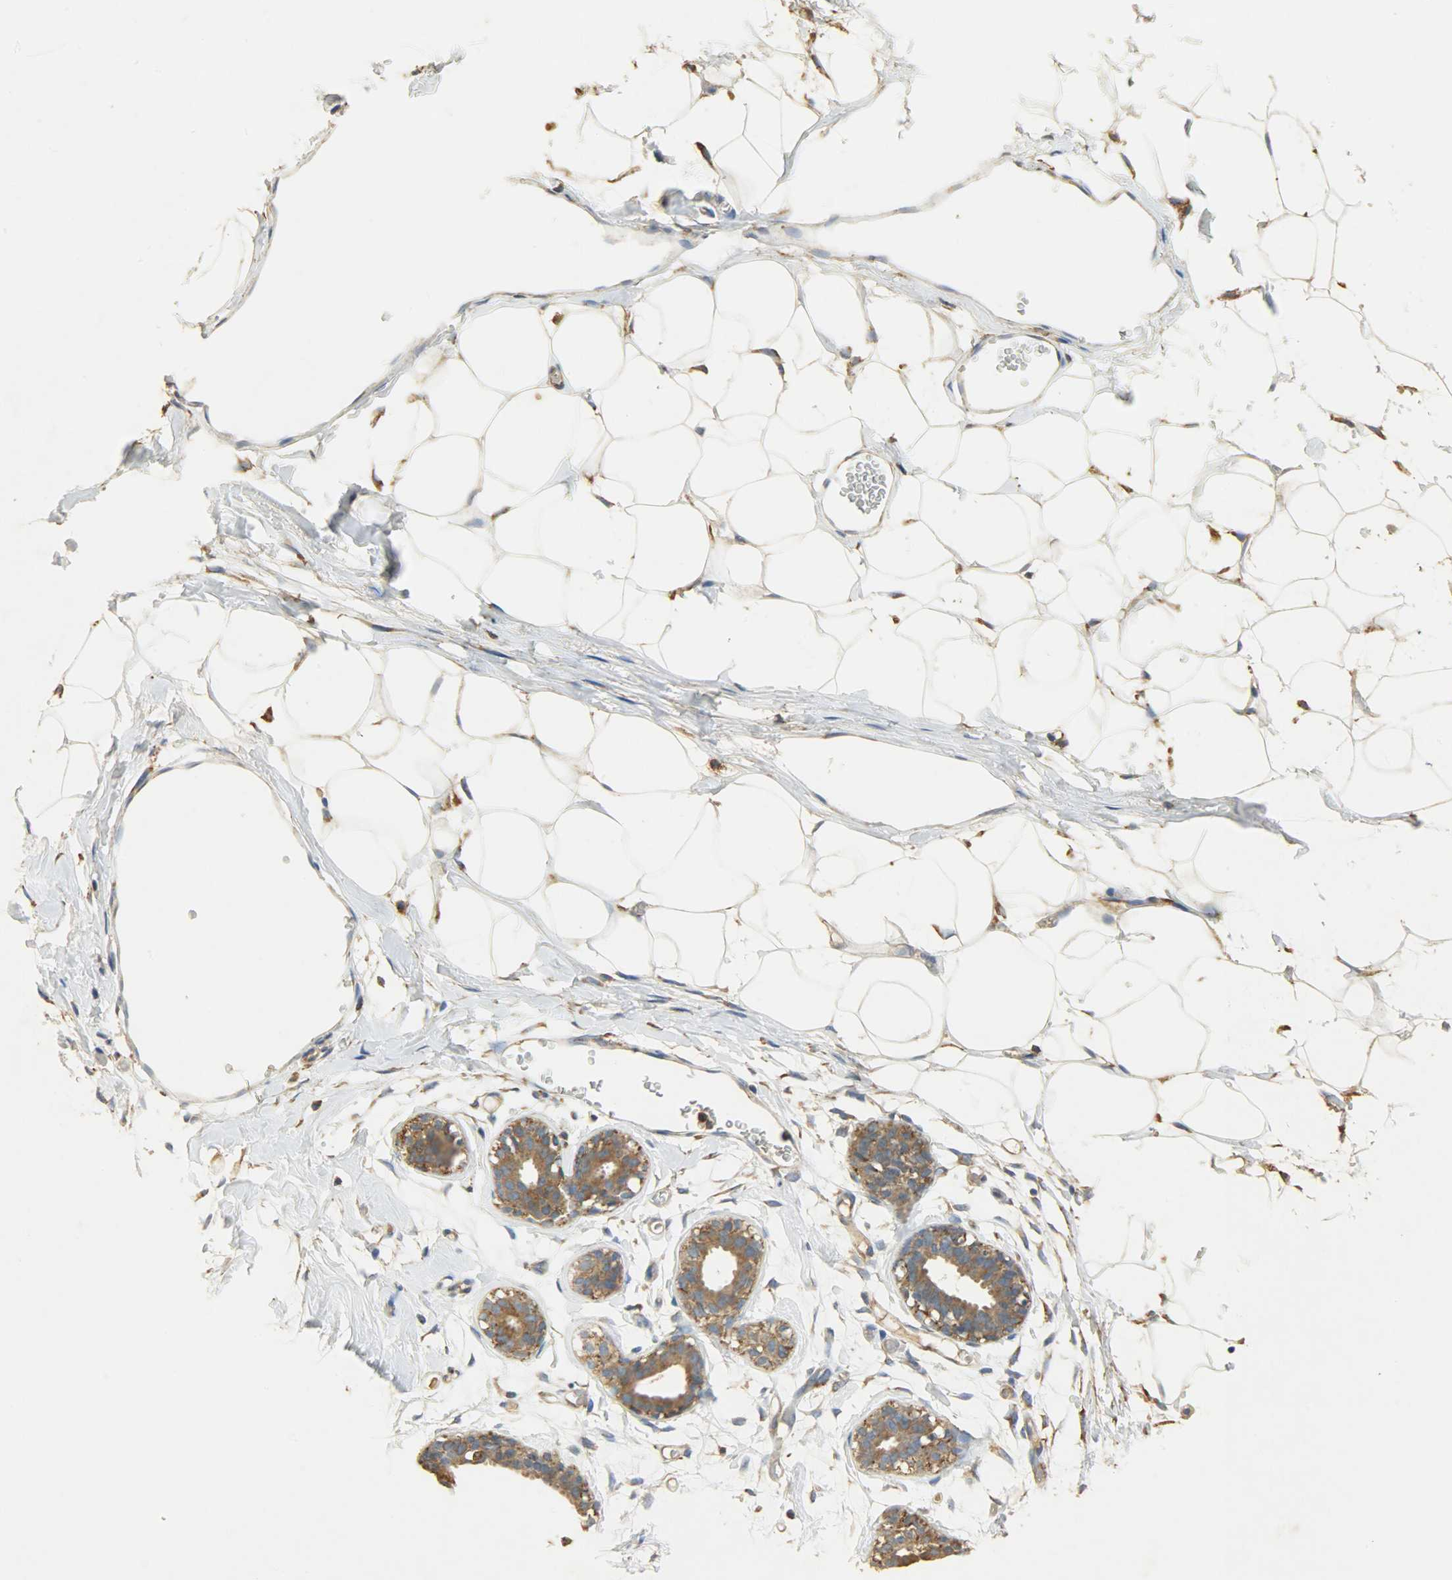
{"staining": {"intensity": "moderate", "quantity": "25%-75%", "location": "cytoplasmic/membranous"}, "tissue": "adipose tissue", "cell_type": "Adipocytes", "image_type": "normal", "snomed": [{"axis": "morphology", "description": "Normal tissue, NOS"}, {"axis": "topography", "description": "Breast"}, {"axis": "topography", "description": "Soft tissue"}], "caption": "A medium amount of moderate cytoplasmic/membranous expression is identified in about 25%-75% of adipocytes in benign adipose tissue. (Stains: DAB in brown, nuclei in blue, Microscopy: brightfield microscopy at high magnification).", "gene": "HSPA5", "patient": {"sex": "female", "age": 25}}